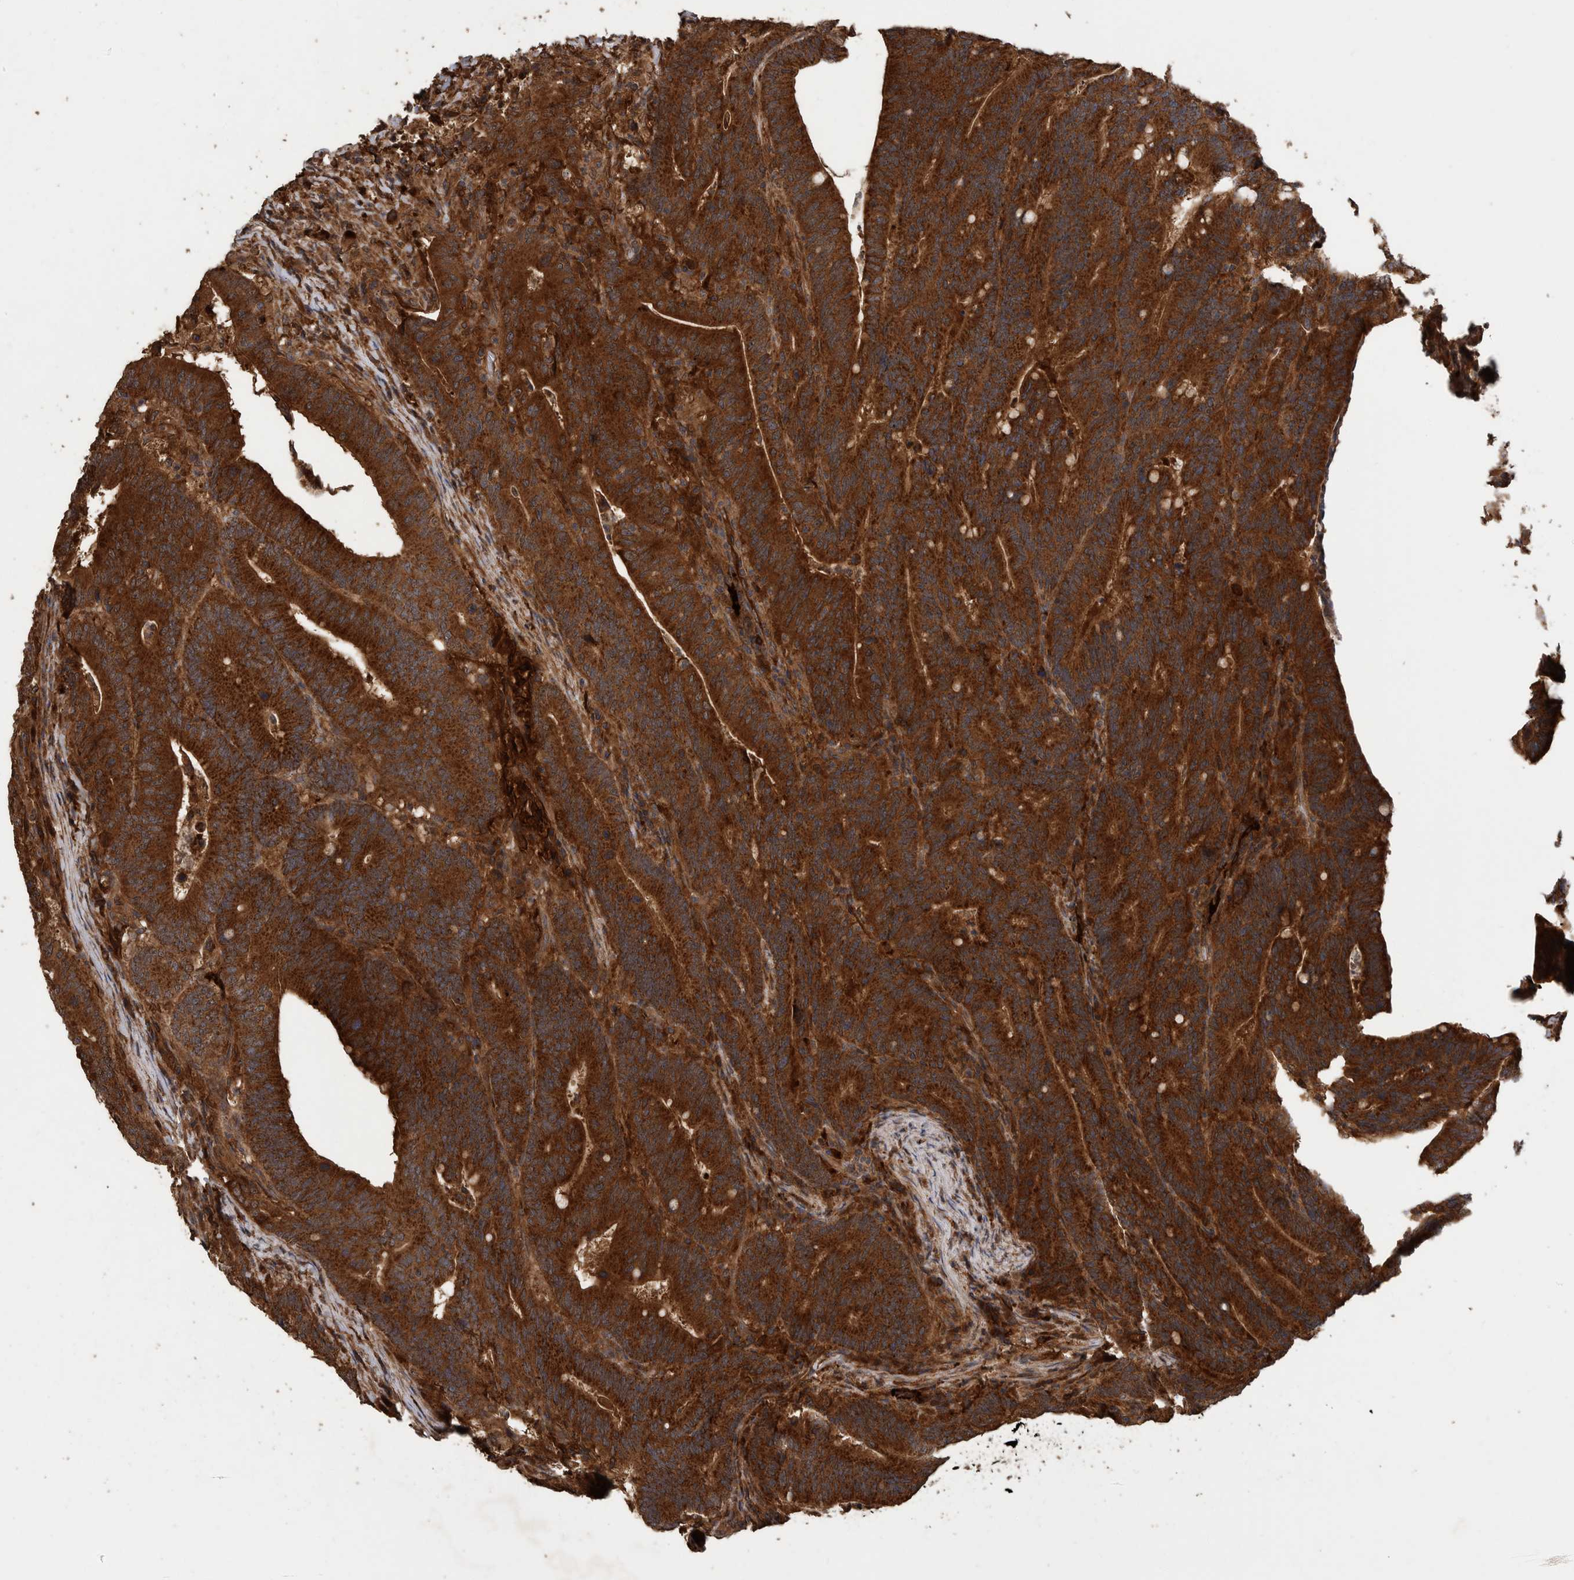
{"staining": {"intensity": "strong", "quantity": ">75%", "location": "cytoplasmic/membranous"}, "tissue": "colorectal cancer", "cell_type": "Tumor cells", "image_type": "cancer", "snomed": [{"axis": "morphology", "description": "Adenocarcinoma, NOS"}, {"axis": "topography", "description": "Colon"}], "caption": "Immunohistochemistry photomicrograph of human colorectal adenocarcinoma stained for a protein (brown), which reveals high levels of strong cytoplasmic/membranous expression in about >75% of tumor cells.", "gene": "TRIM16", "patient": {"sex": "female", "age": 66}}